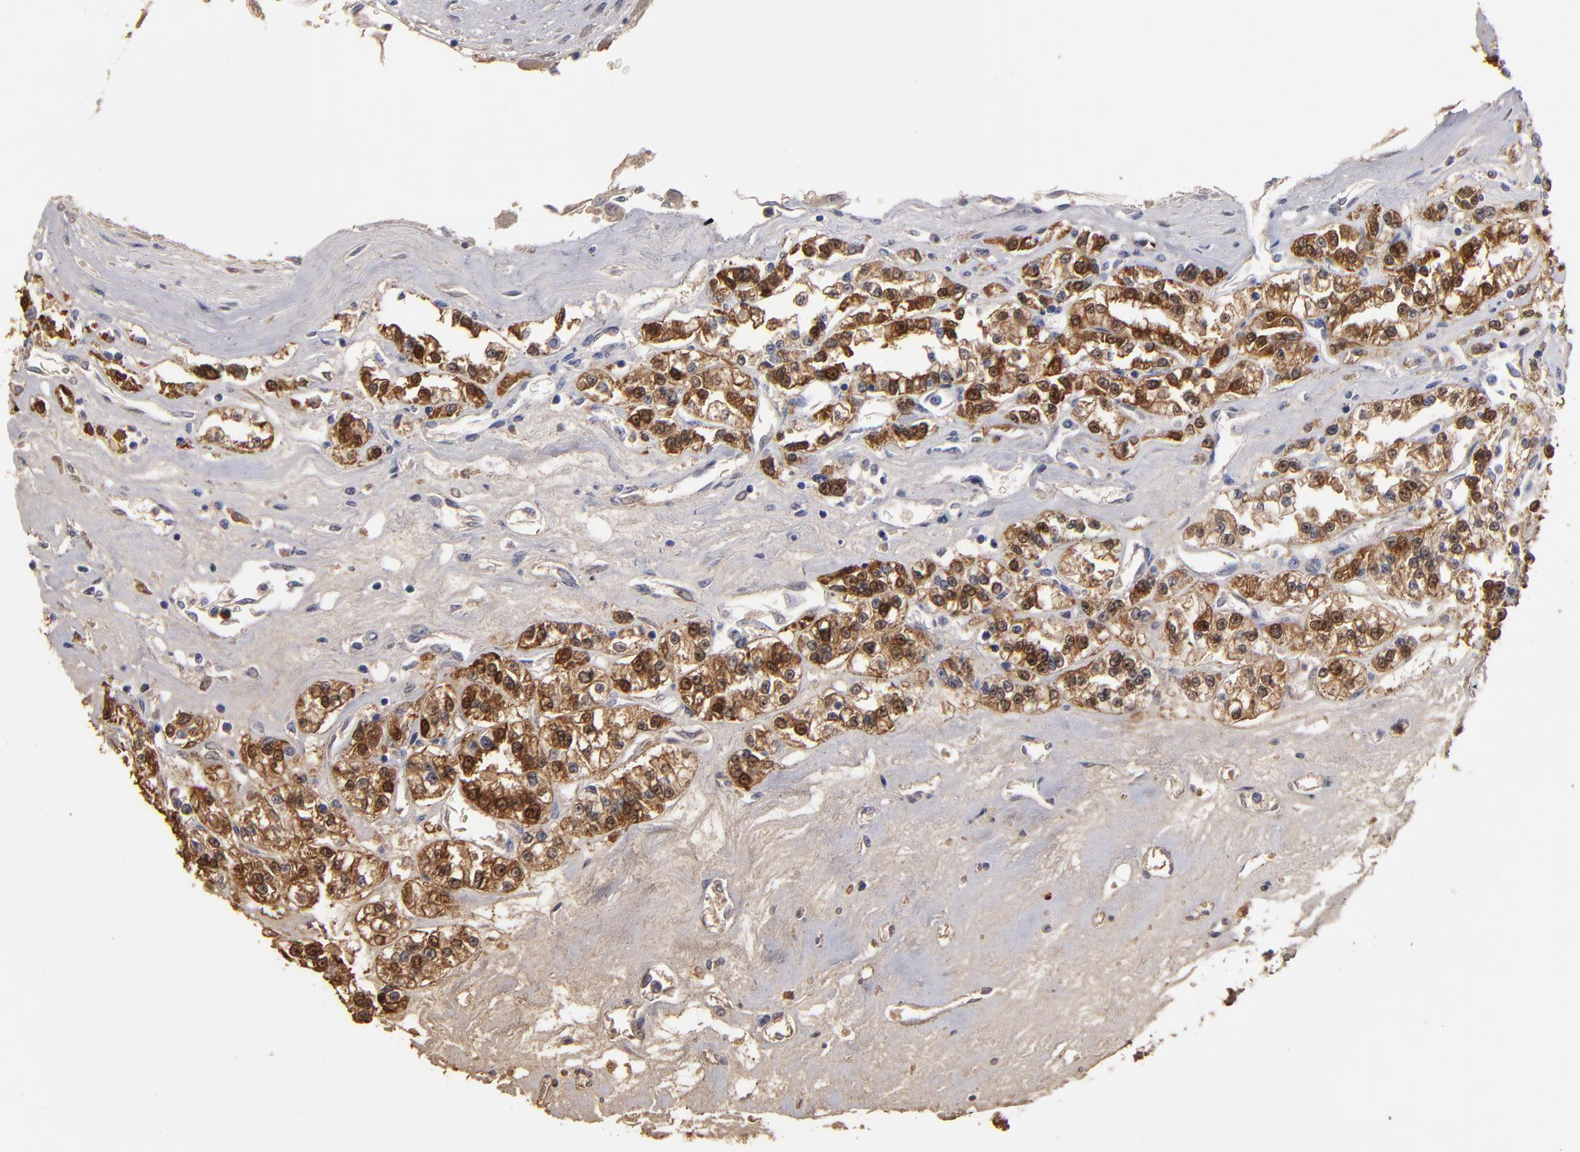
{"staining": {"intensity": "moderate", "quantity": "25%-75%", "location": "cytoplasmic/membranous,nuclear"}, "tissue": "renal cancer", "cell_type": "Tumor cells", "image_type": "cancer", "snomed": [{"axis": "morphology", "description": "Adenocarcinoma, NOS"}, {"axis": "topography", "description": "Kidney"}], "caption": "Human renal cancer stained with a protein marker shows moderate staining in tumor cells.", "gene": "FABP4", "patient": {"sex": "female", "age": 76}}